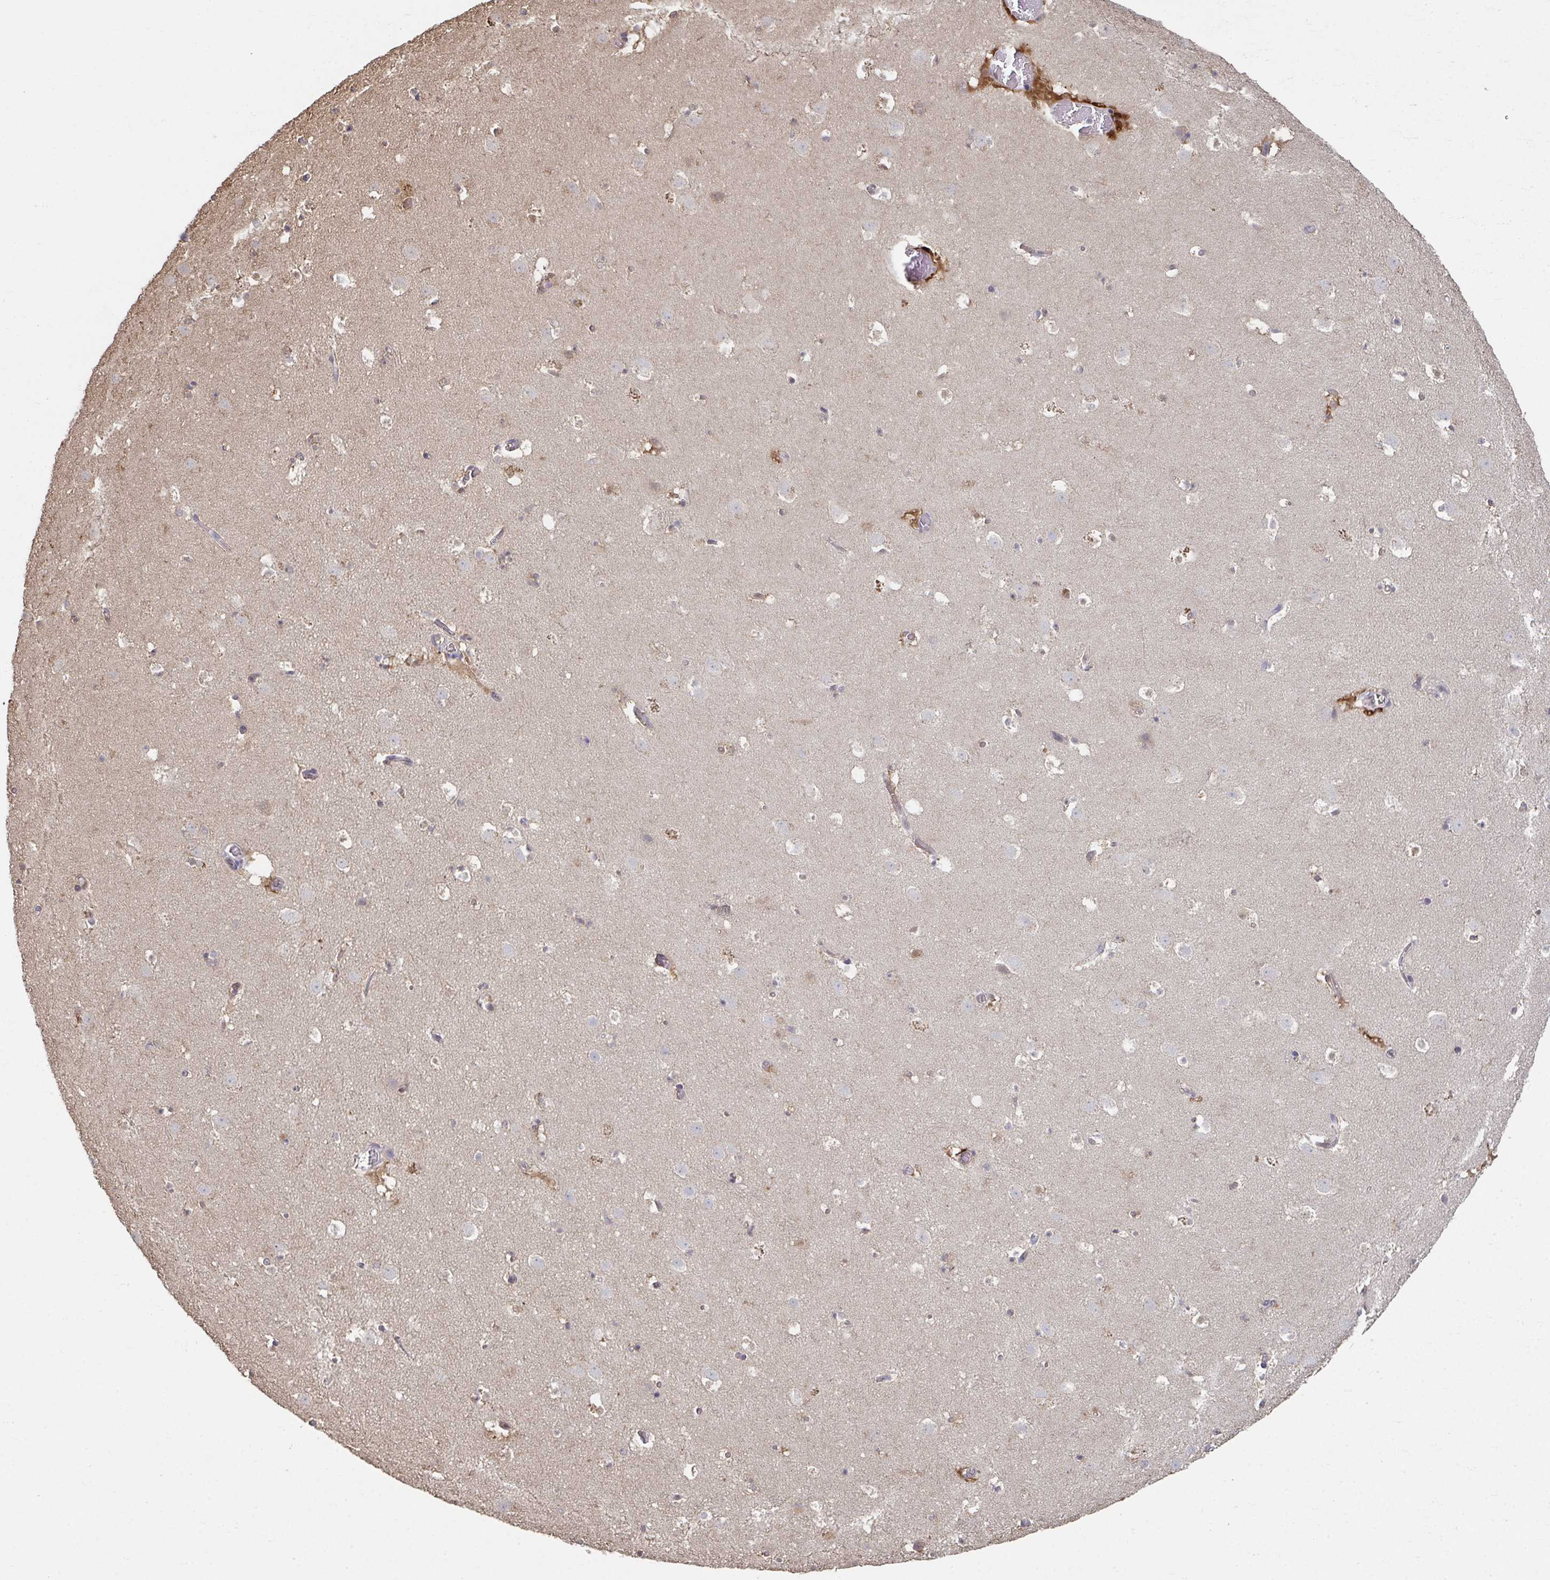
{"staining": {"intensity": "weak", "quantity": "<25%", "location": "cytoplasmic/membranous"}, "tissue": "caudate", "cell_type": "Glial cells", "image_type": "normal", "snomed": [{"axis": "morphology", "description": "Normal tissue, NOS"}, {"axis": "topography", "description": "Lateral ventricle wall"}], "caption": "An immunohistochemistry (IHC) micrograph of normal caudate is shown. There is no staining in glial cells of caudate. The staining was performed using DAB to visualize the protein expression in brown, while the nuclei were stained in blue with hematoxylin (Magnification: 20x).", "gene": "ACD", "patient": {"sex": "male", "age": 37}}